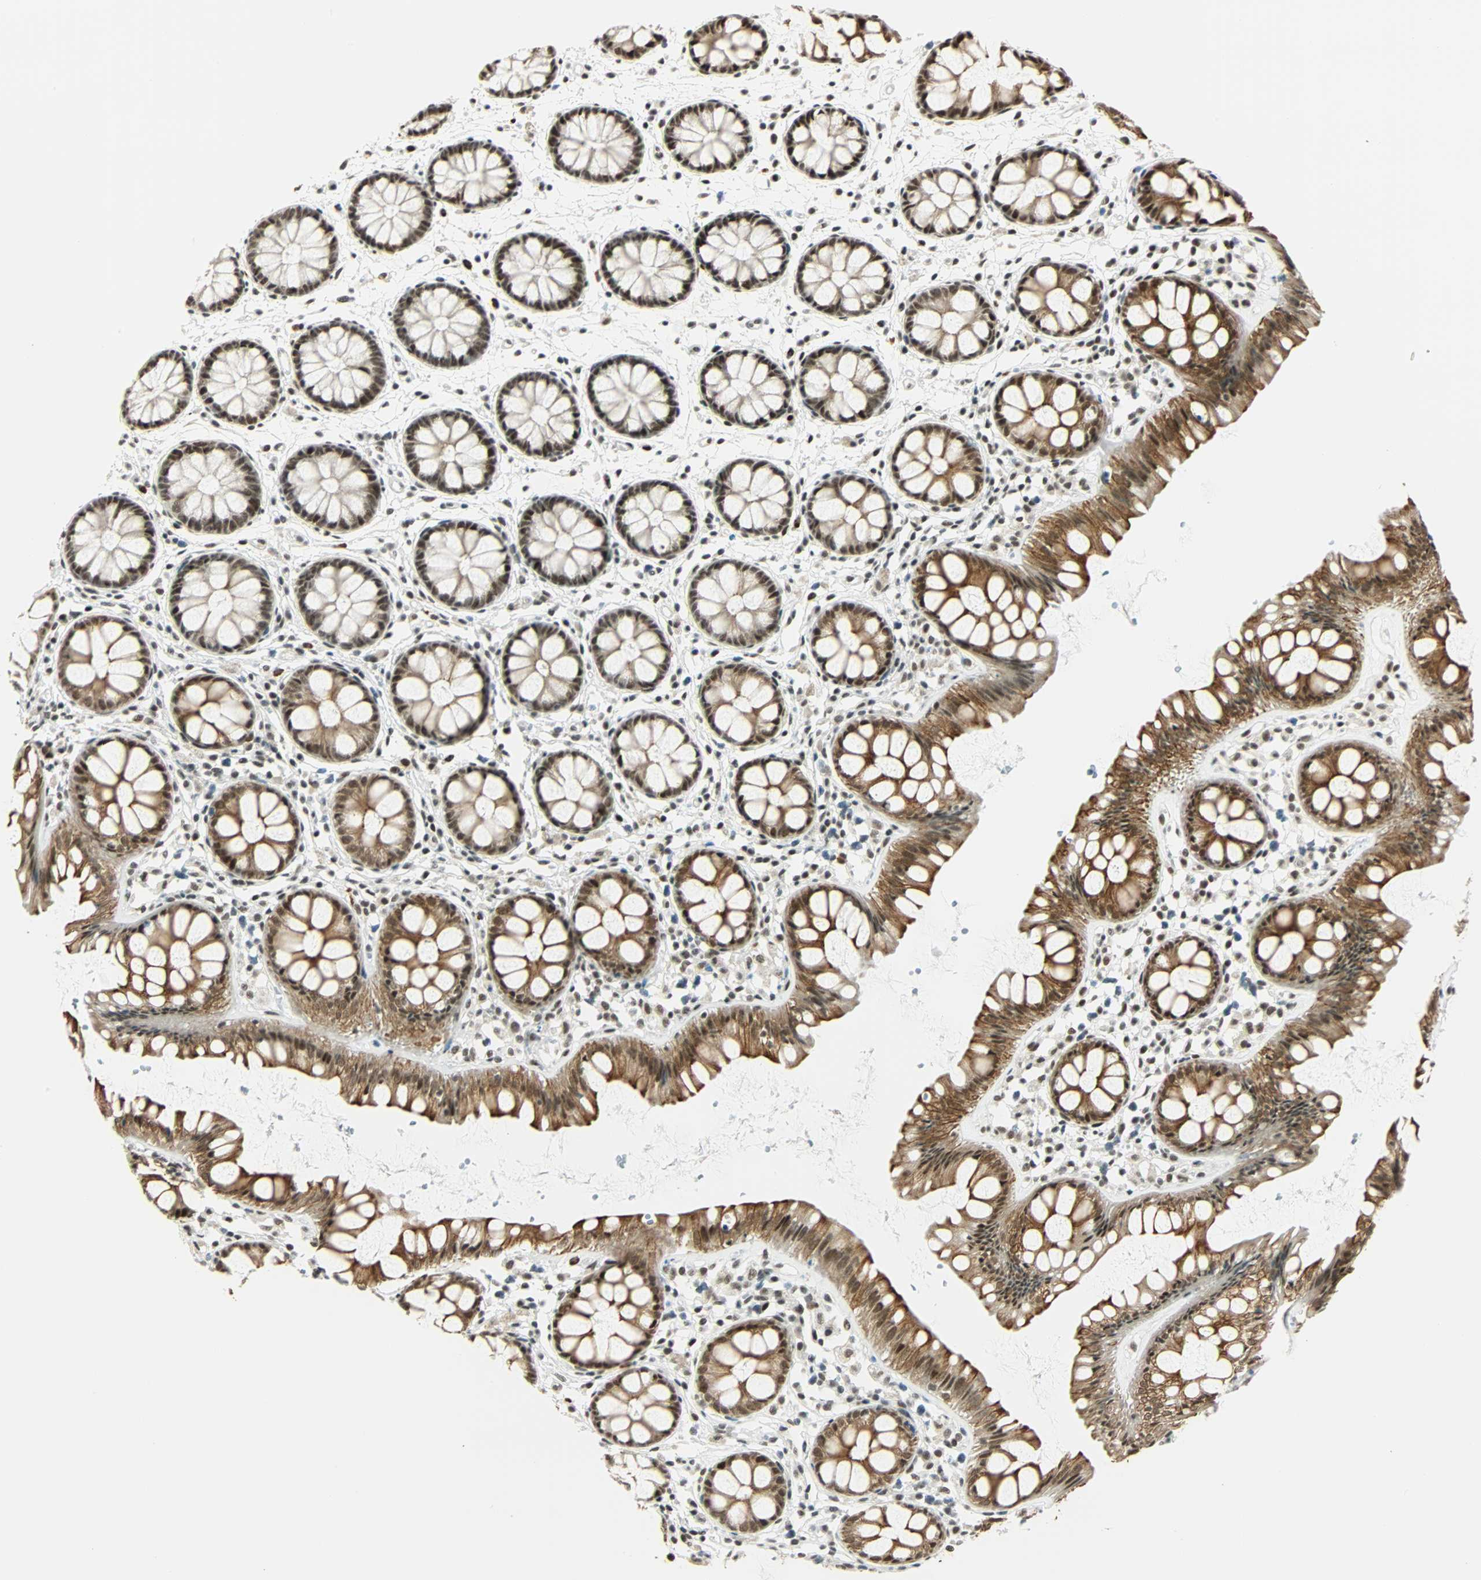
{"staining": {"intensity": "strong", "quantity": ">75%", "location": "cytoplasmic/membranous,nuclear"}, "tissue": "rectum", "cell_type": "Glandular cells", "image_type": "normal", "snomed": [{"axis": "morphology", "description": "Normal tissue, NOS"}, {"axis": "topography", "description": "Rectum"}], "caption": "Immunohistochemistry micrograph of benign rectum stained for a protein (brown), which displays high levels of strong cytoplasmic/membranous,nuclear expression in about >75% of glandular cells.", "gene": "NELFE", "patient": {"sex": "female", "age": 66}}